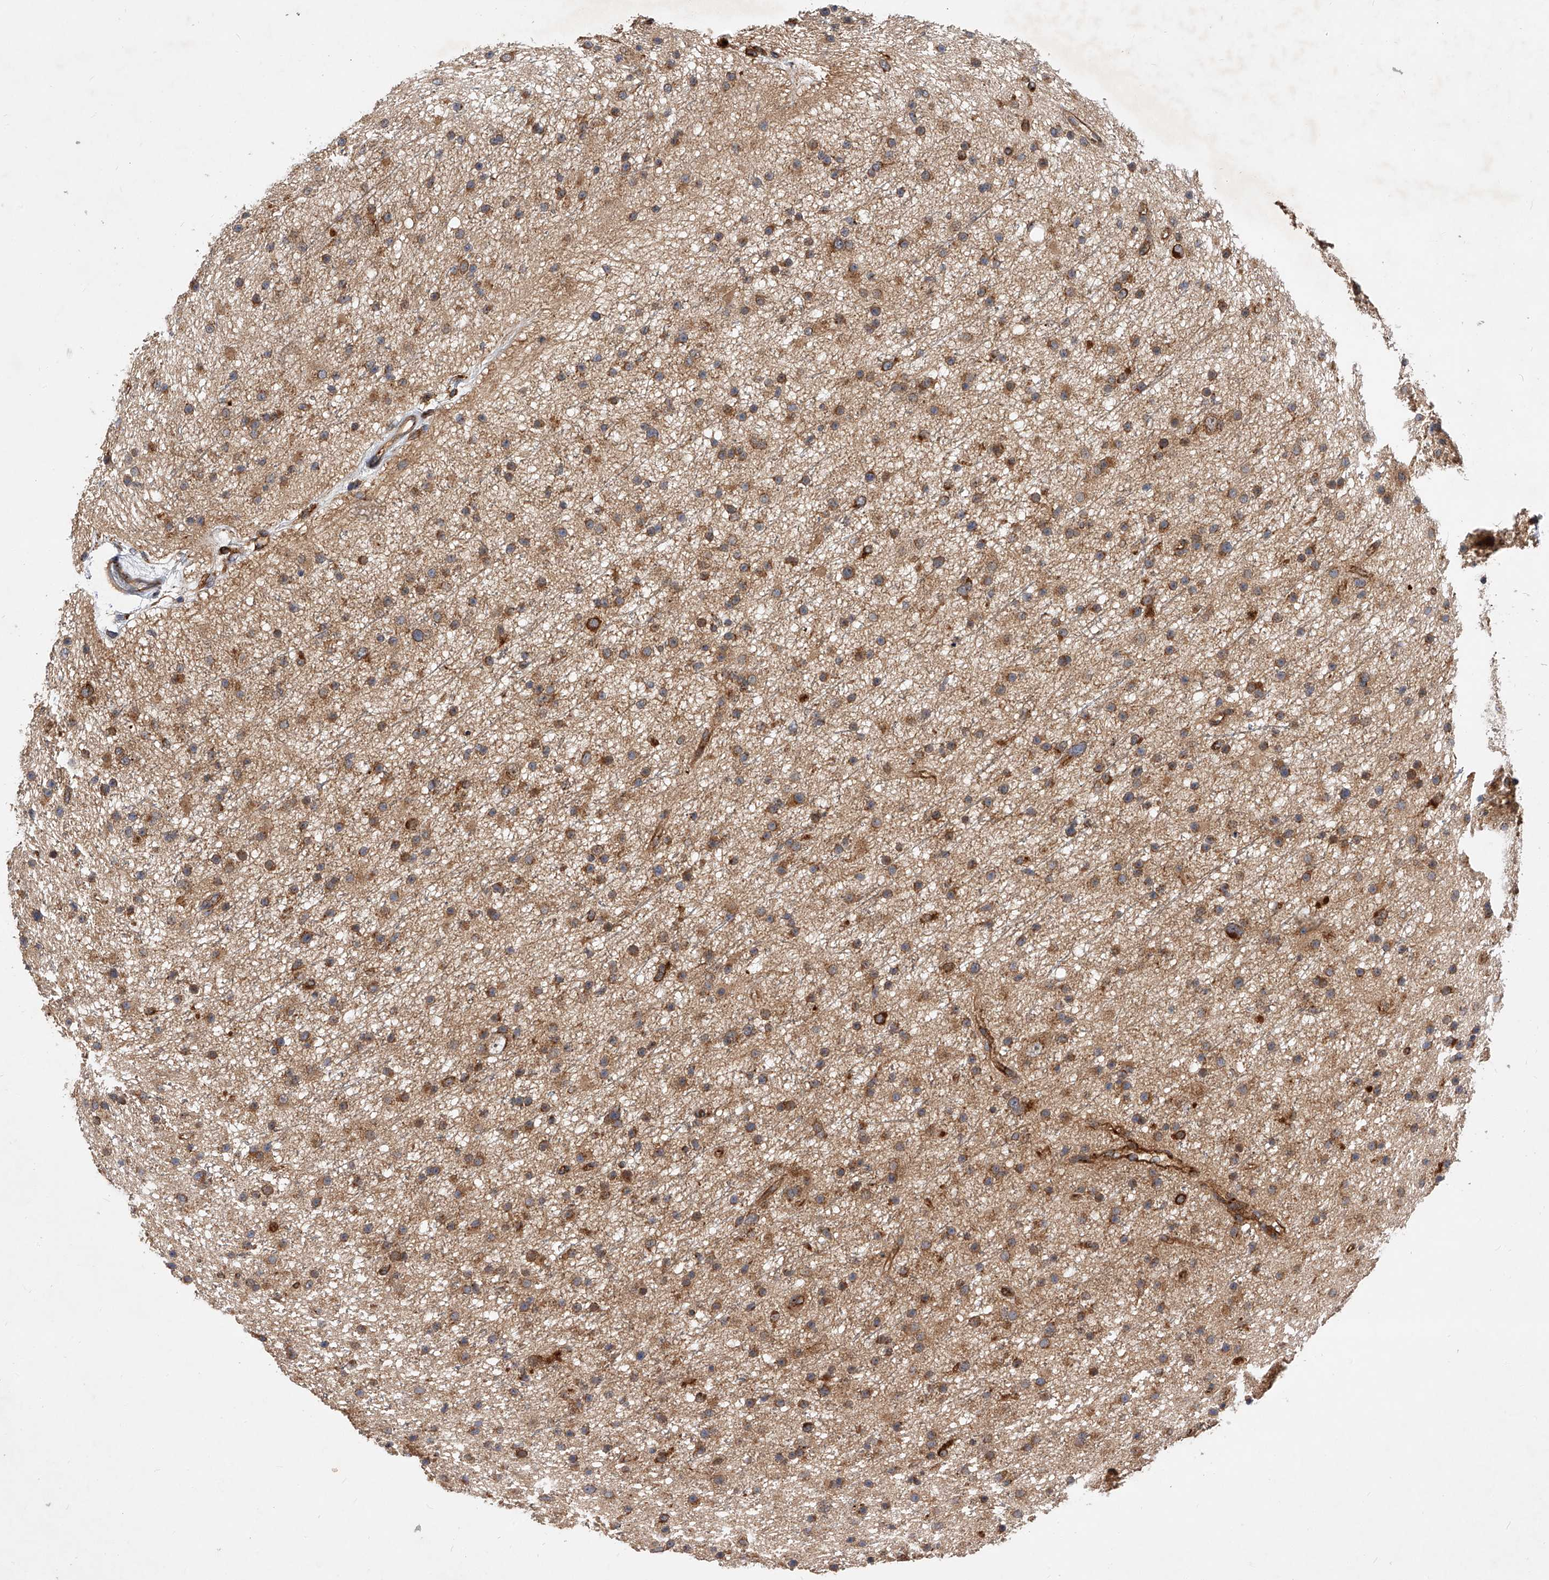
{"staining": {"intensity": "moderate", "quantity": ">75%", "location": "cytoplasmic/membranous"}, "tissue": "glioma", "cell_type": "Tumor cells", "image_type": "cancer", "snomed": [{"axis": "morphology", "description": "Glioma, malignant, Low grade"}, {"axis": "topography", "description": "Cerebral cortex"}], "caption": "Immunohistochemical staining of human malignant glioma (low-grade) exhibits moderate cytoplasmic/membranous protein positivity in about >75% of tumor cells.", "gene": "CFAP410", "patient": {"sex": "female", "age": 39}}